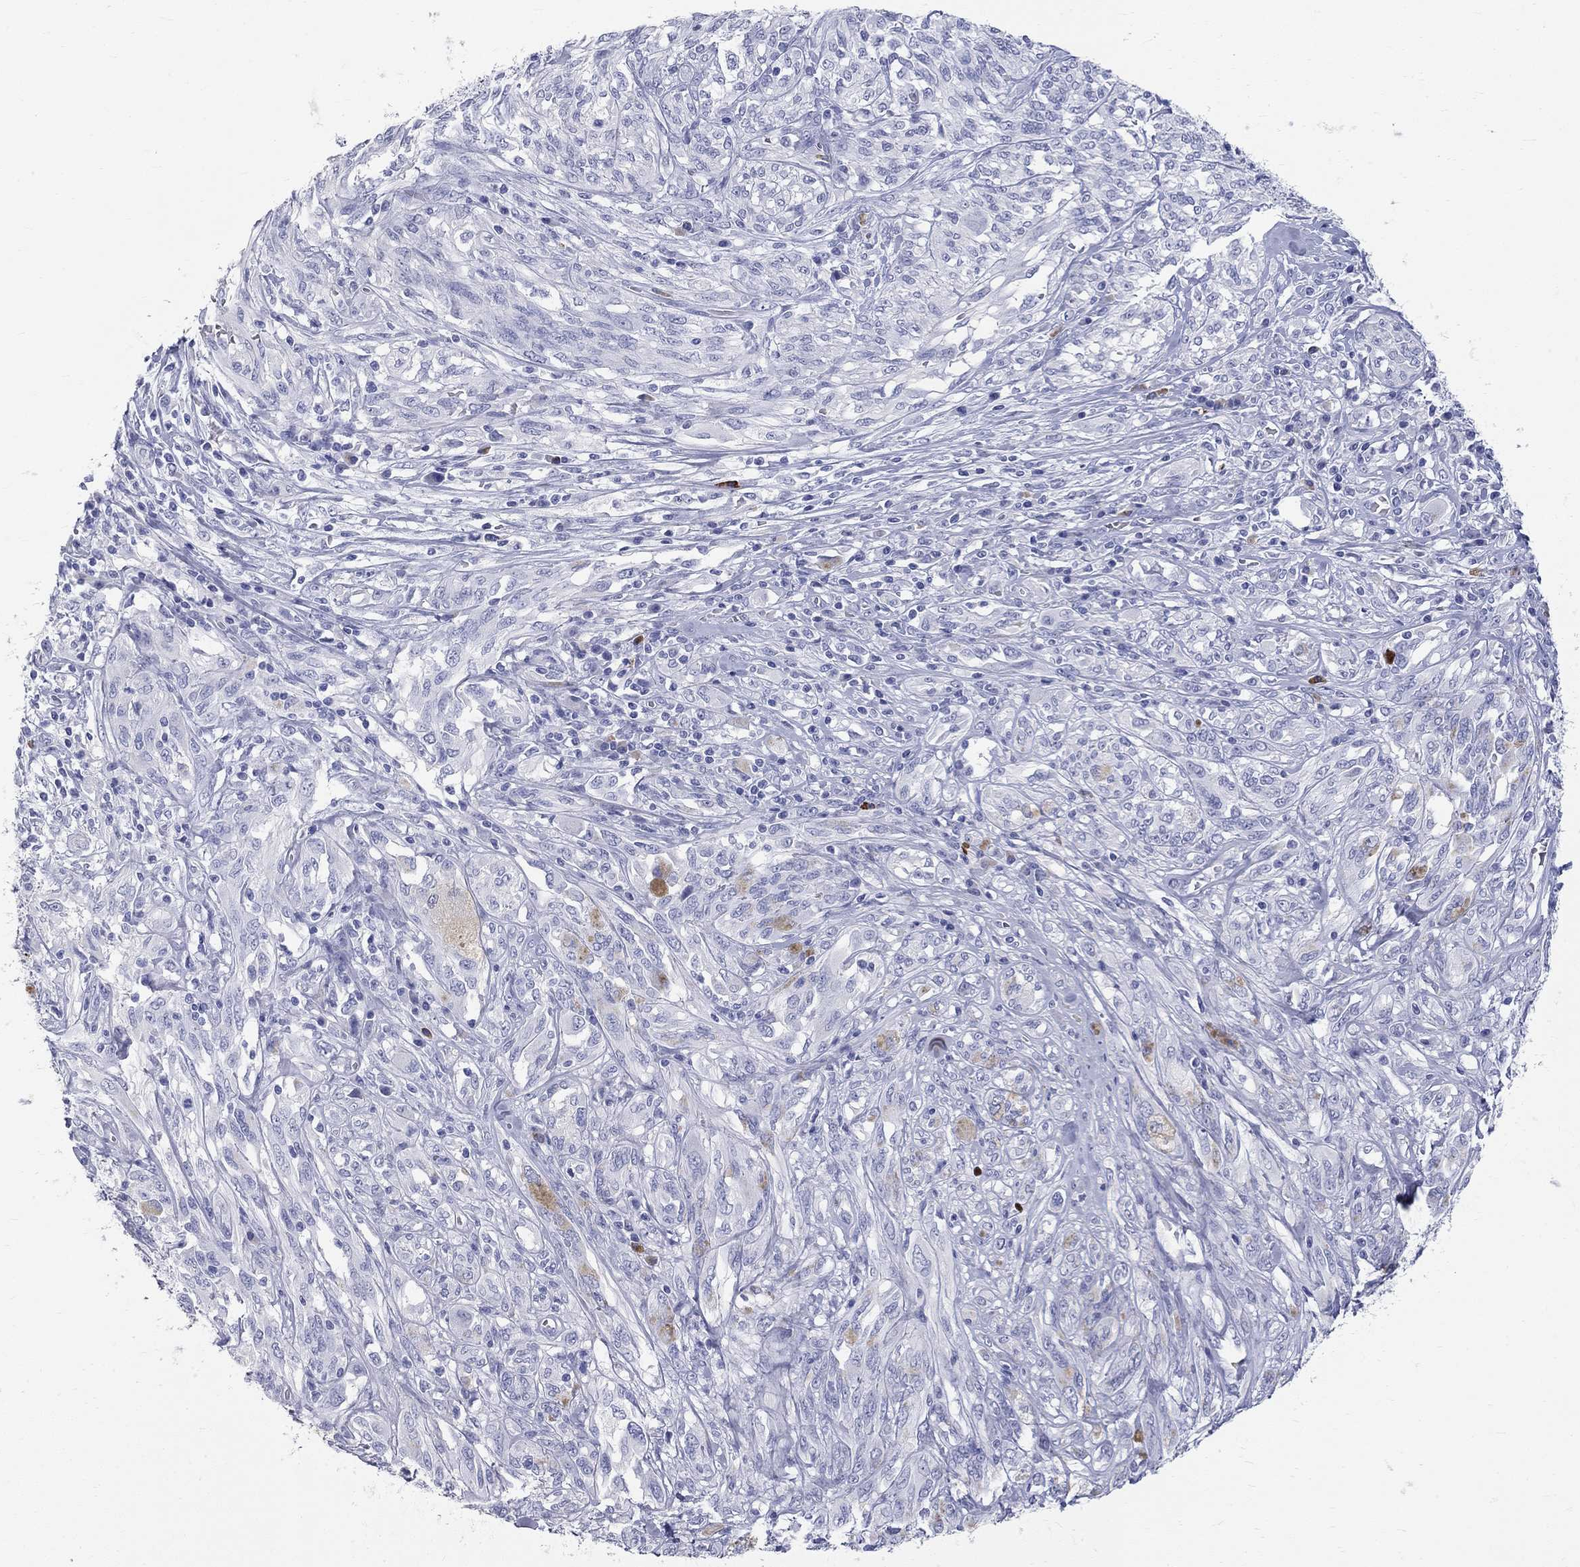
{"staining": {"intensity": "negative", "quantity": "none", "location": "none"}, "tissue": "melanoma", "cell_type": "Tumor cells", "image_type": "cancer", "snomed": [{"axis": "morphology", "description": "Malignant melanoma, NOS"}, {"axis": "topography", "description": "Skin"}], "caption": "A photomicrograph of melanoma stained for a protein exhibits no brown staining in tumor cells.", "gene": "PHOX2B", "patient": {"sex": "female", "age": 91}}